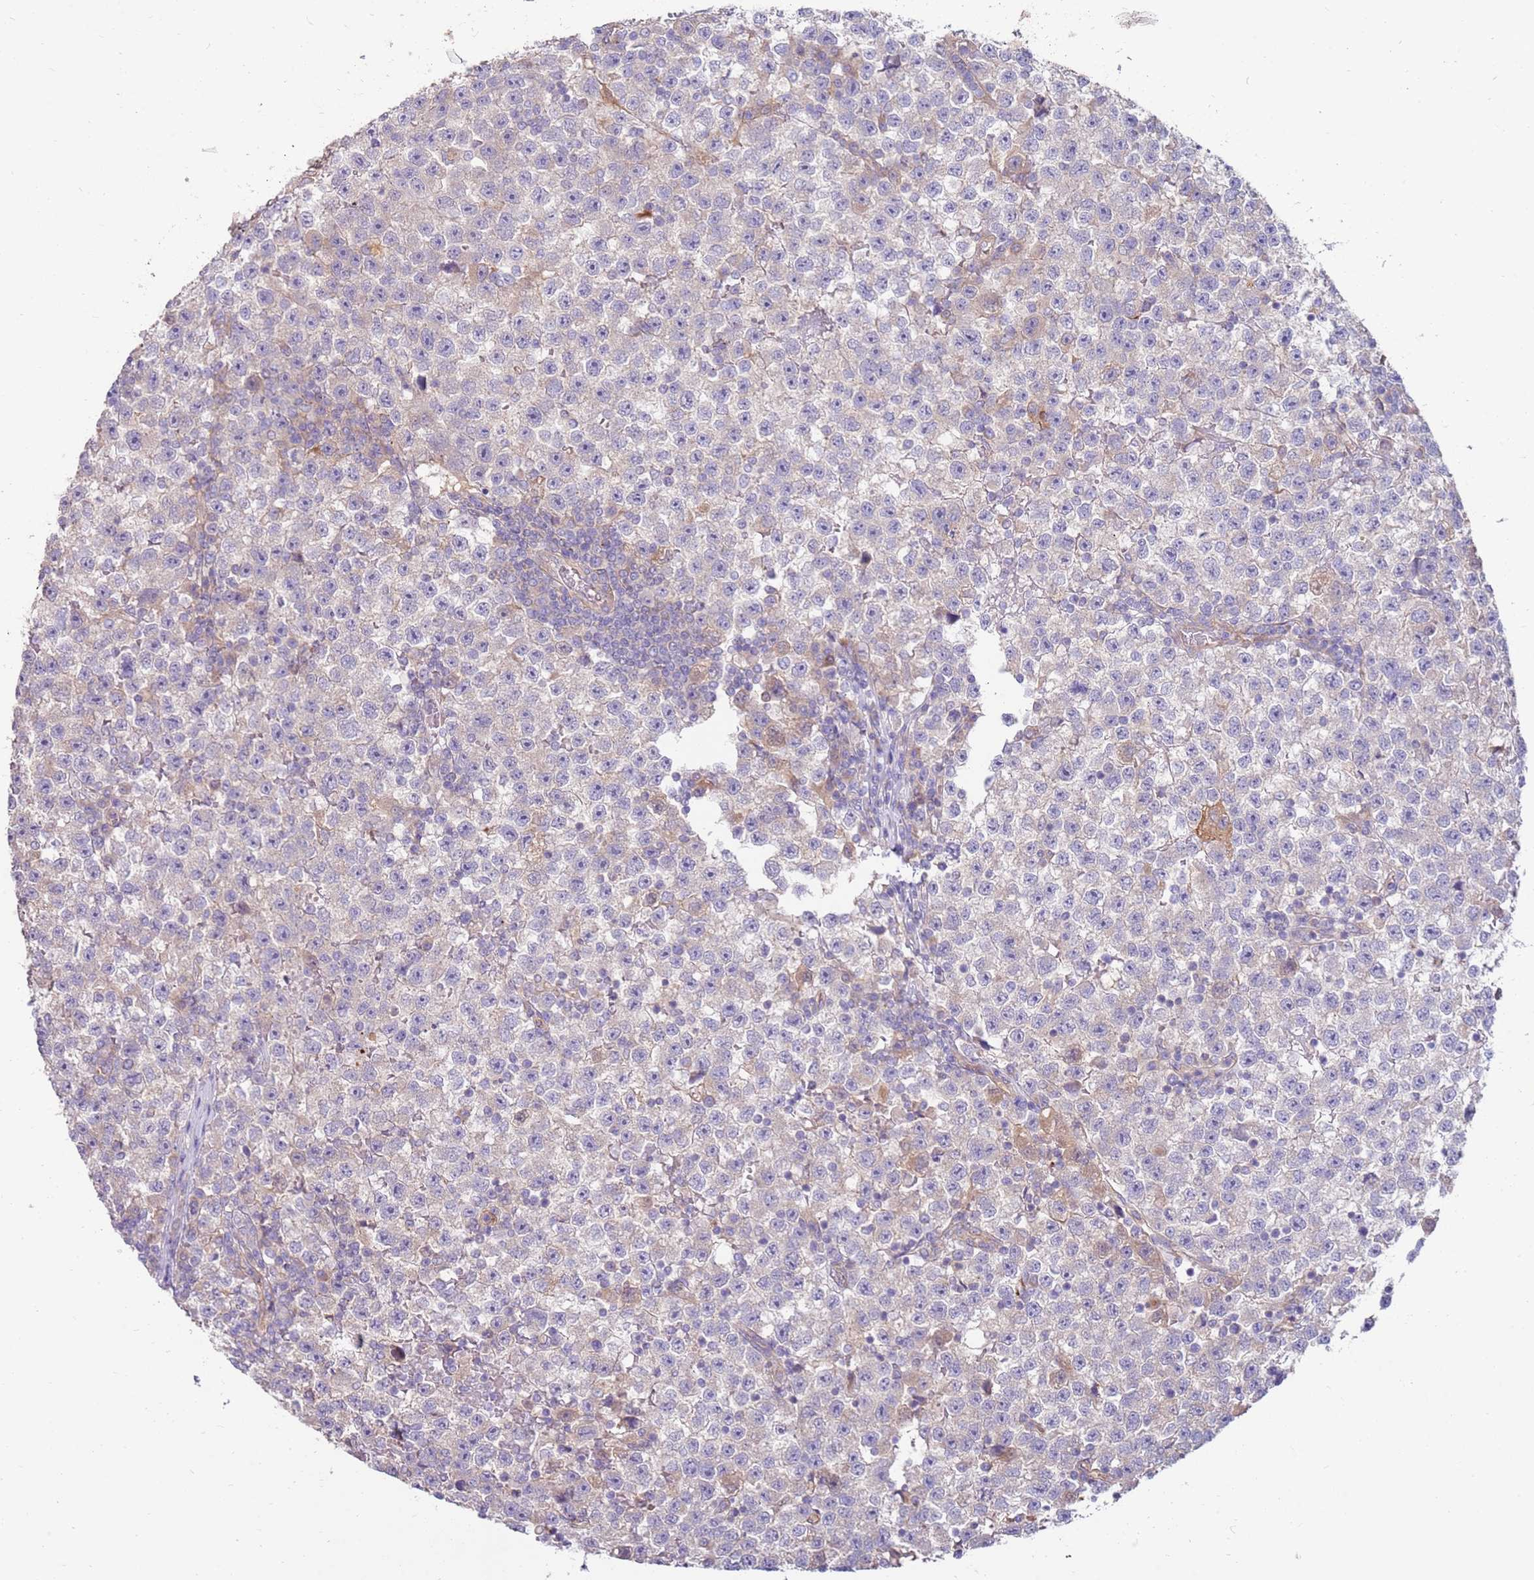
{"staining": {"intensity": "negative", "quantity": "none", "location": "none"}, "tissue": "testis cancer", "cell_type": "Tumor cells", "image_type": "cancer", "snomed": [{"axis": "morphology", "description": "Seminoma, NOS"}, {"axis": "topography", "description": "Testis"}], "caption": "A high-resolution photomicrograph shows IHC staining of testis cancer, which displays no significant expression in tumor cells. Brightfield microscopy of immunohistochemistry (IHC) stained with DAB (3,3'-diaminobenzidine) (brown) and hematoxylin (blue), captured at high magnification.", "gene": "SLC44A4", "patient": {"sex": "male", "age": 22}}